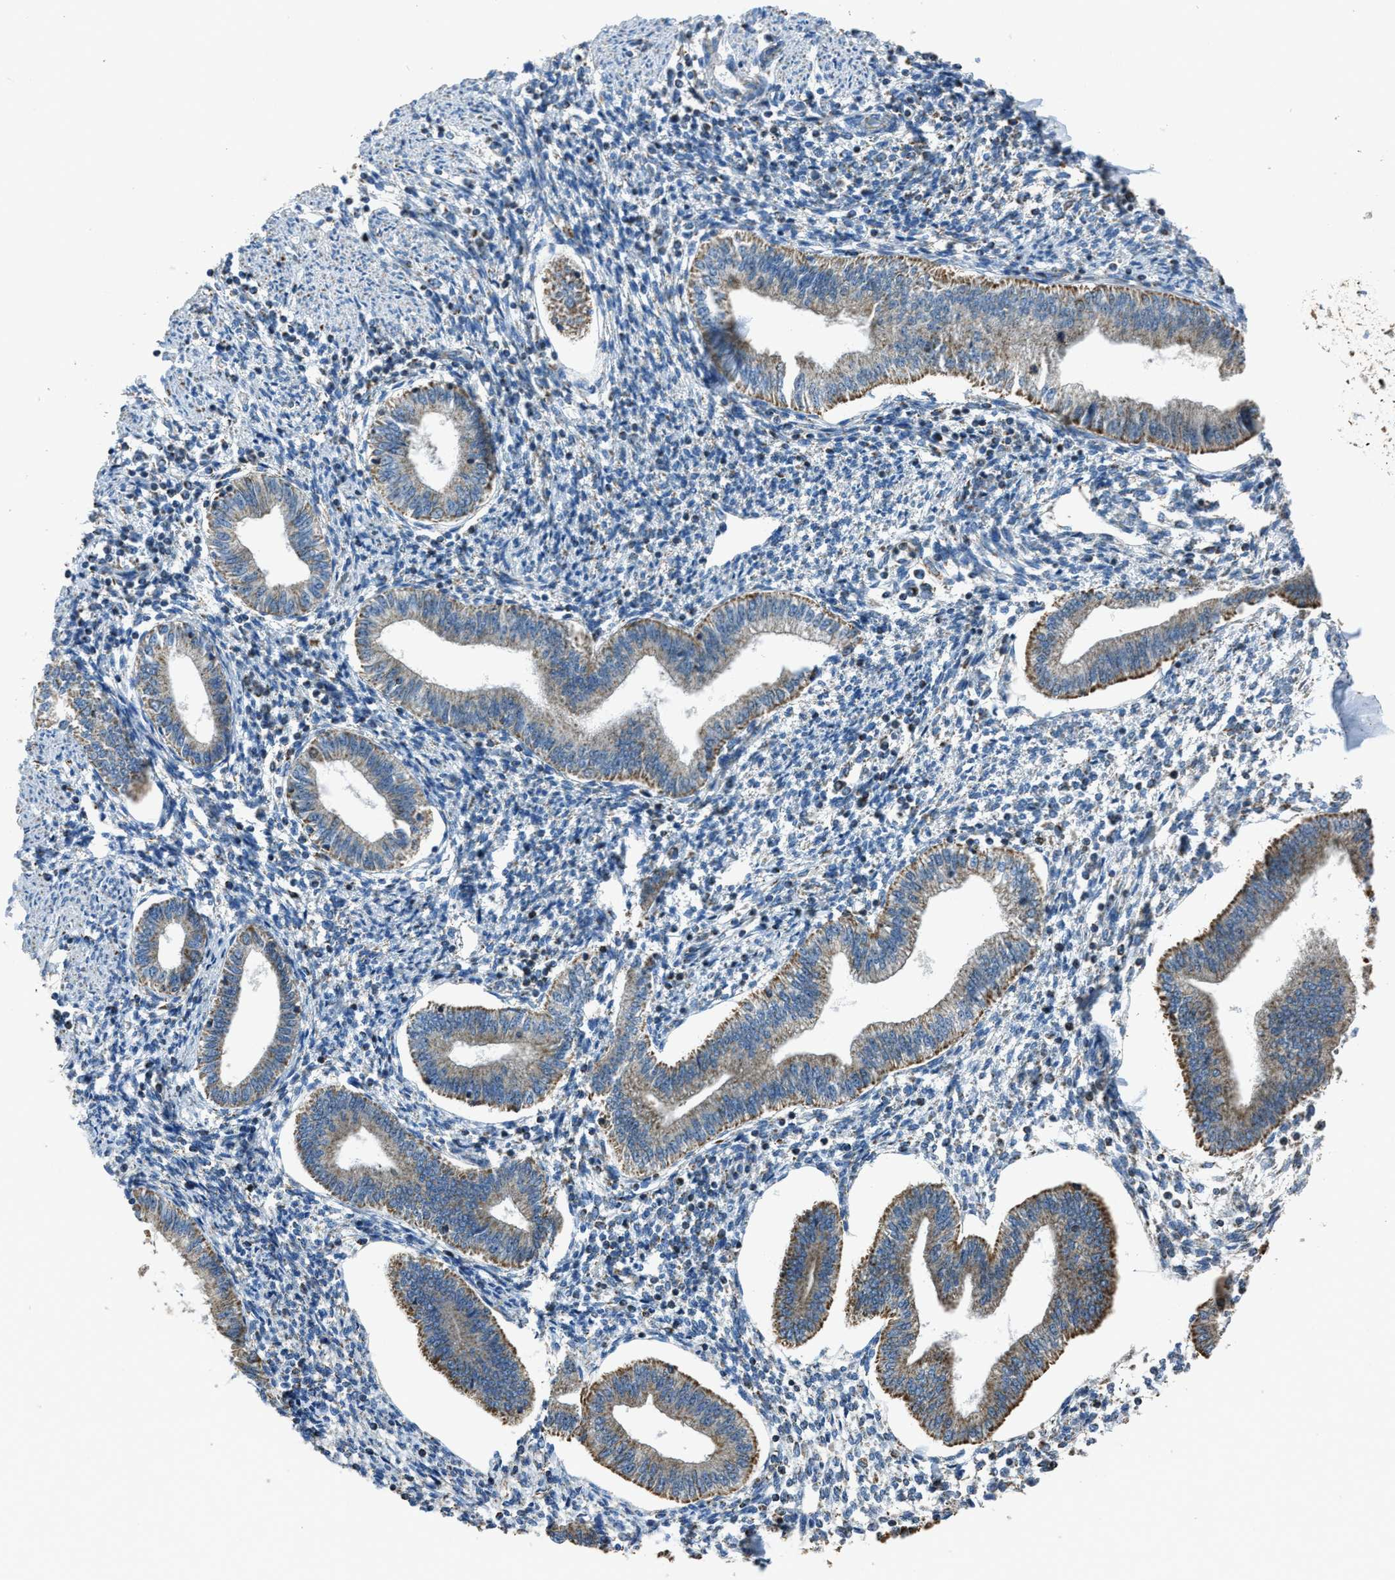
{"staining": {"intensity": "negative", "quantity": "none", "location": "none"}, "tissue": "endometrium", "cell_type": "Cells in endometrial stroma", "image_type": "normal", "snomed": [{"axis": "morphology", "description": "Normal tissue, NOS"}, {"axis": "topography", "description": "Endometrium"}], "caption": "This photomicrograph is of benign endometrium stained with immunohistochemistry (IHC) to label a protein in brown with the nuclei are counter-stained blue. There is no positivity in cells in endometrial stroma.", "gene": "SLC25A11", "patient": {"sex": "female", "age": 50}}